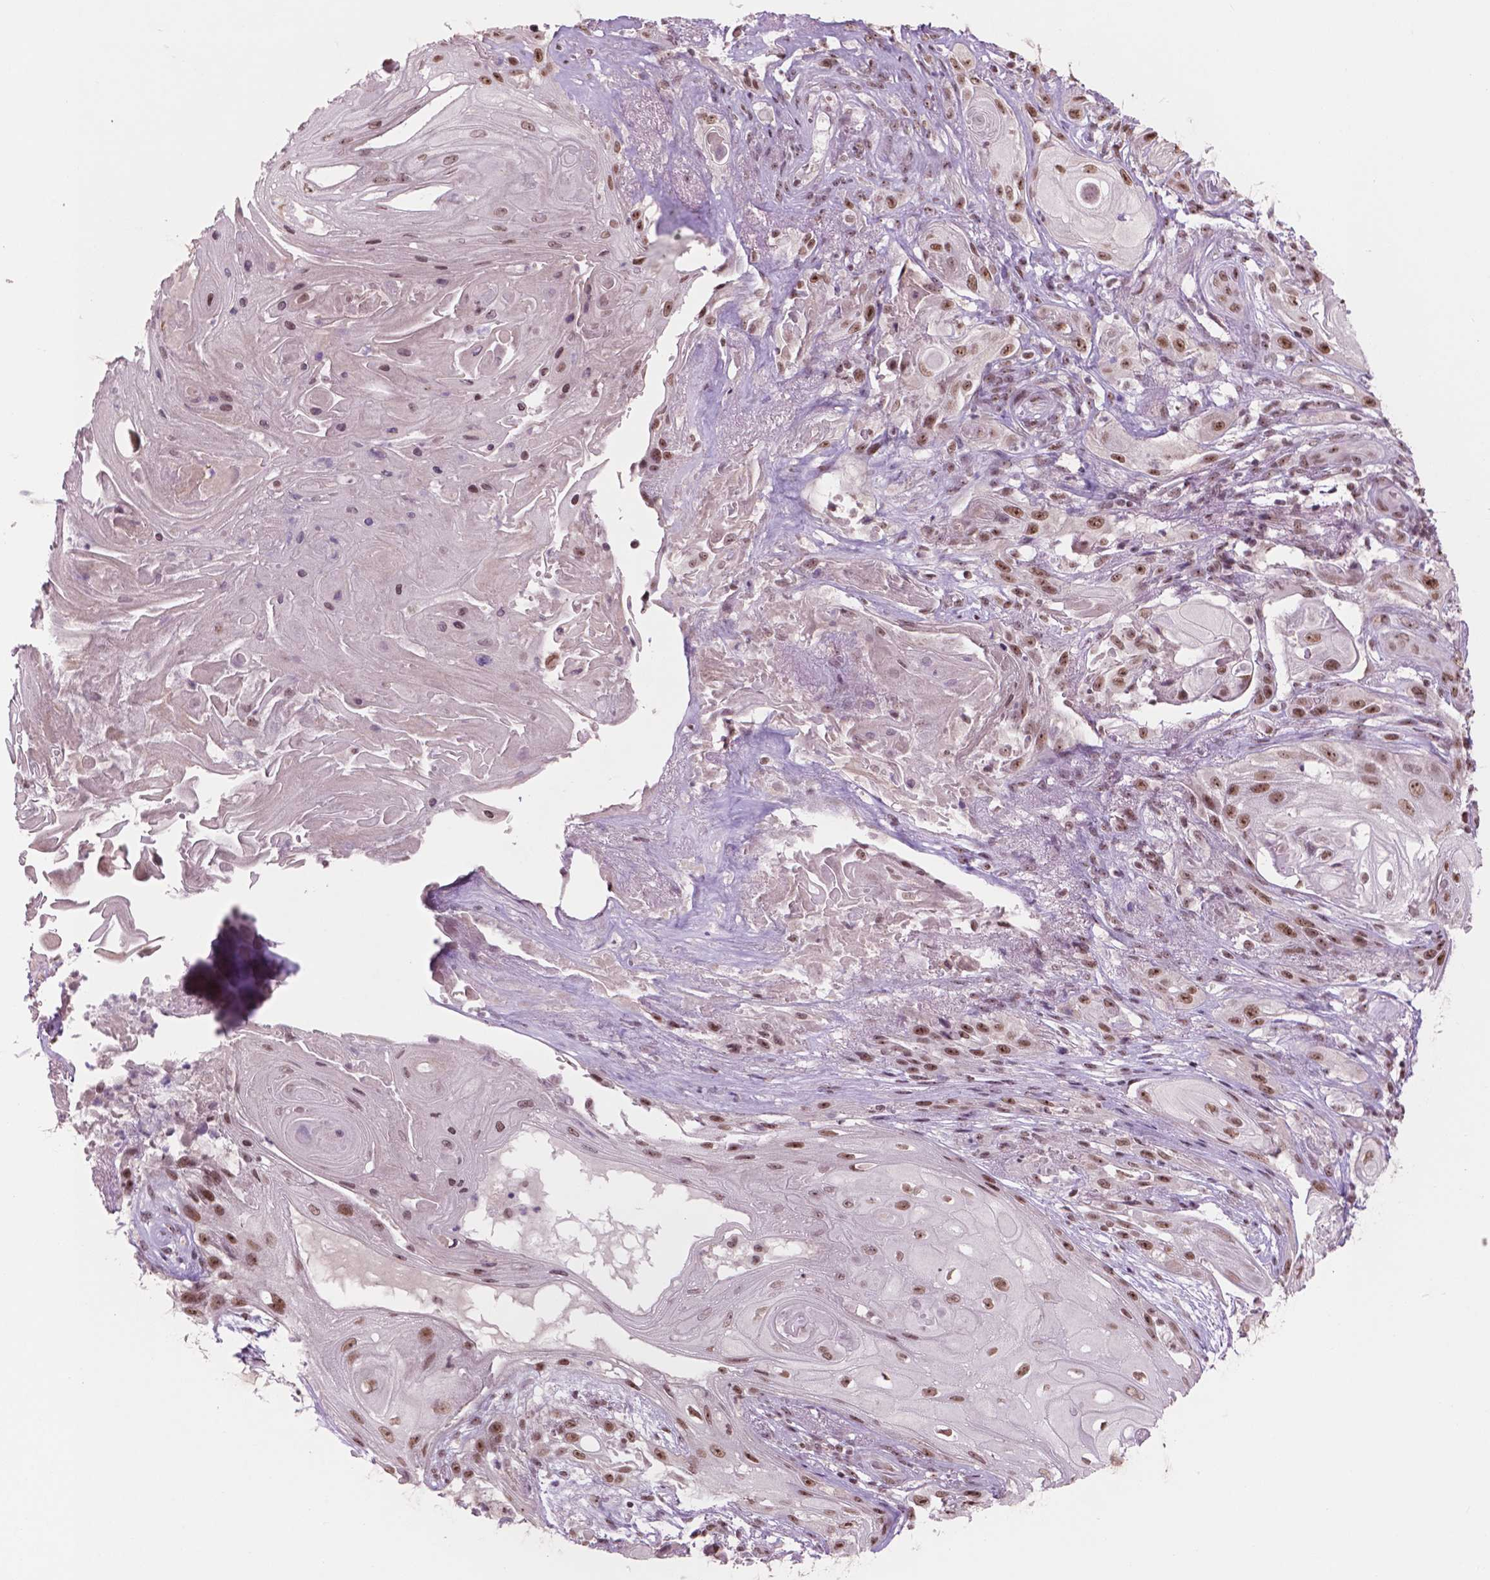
{"staining": {"intensity": "moderate", "quantity": ">75%", "location": "nuclear"}, "tissue": "skin cancer", "cell_type": "Tumor cells", "image_type": "cancer", "snomed": [{"axis": "morphology", "description": "Squamous cell carcinoma, NOS"}, {"axis": "topography", "description": "Skin"}], "caption": "Brown immunohistochemical staining in human skin squamous cell carcinoma demonstrates moderate nuclear positivity in about >75% of tumor cells.", "gene": "POLR2E", "patient": {"sex": "male", "age": 62}}